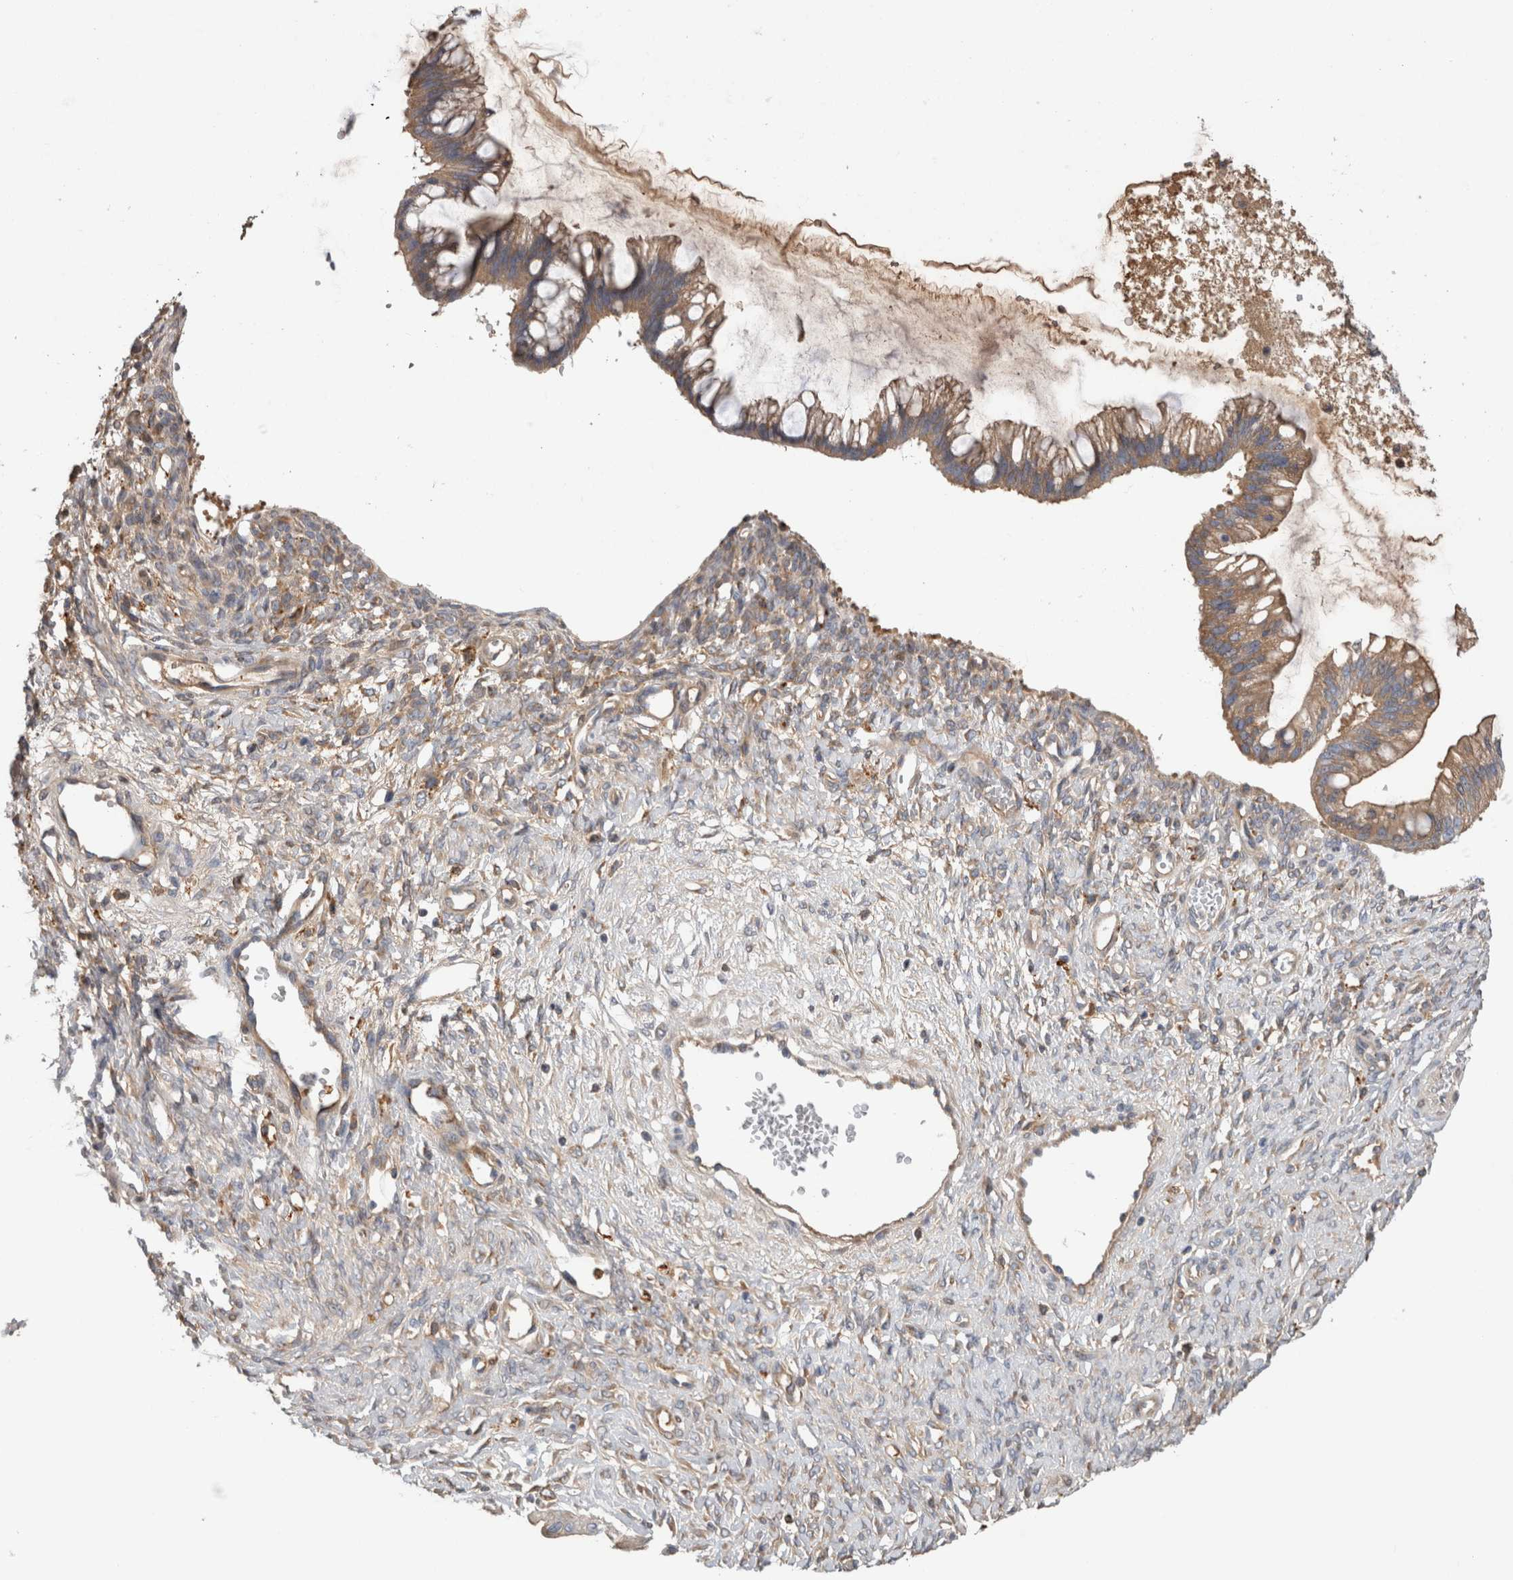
{"staining": {"intensity": "moderate", "quantity": ">75%", "location": "cytoplasmic/membranous"}, "tissue": "ovarian cancer", "cell_type": "Tumor cells", "image_type": "cancer", "snomed": [{"axis": "morphology", "description": "Cystadenocarcinoma, mucinous, NOS"}, {"axis": "topography", "description": "Ovary"}], "caption": "This photomicrograph exhibits immunohistochemistry staining of human ovarian mucinous cystadenocarcinoma, with medium moderate cytoplasmic/membranous expression in about >75% of tumor cells.", "gene": "TBCE", "patient": {"sex": "female", "age": 73}}